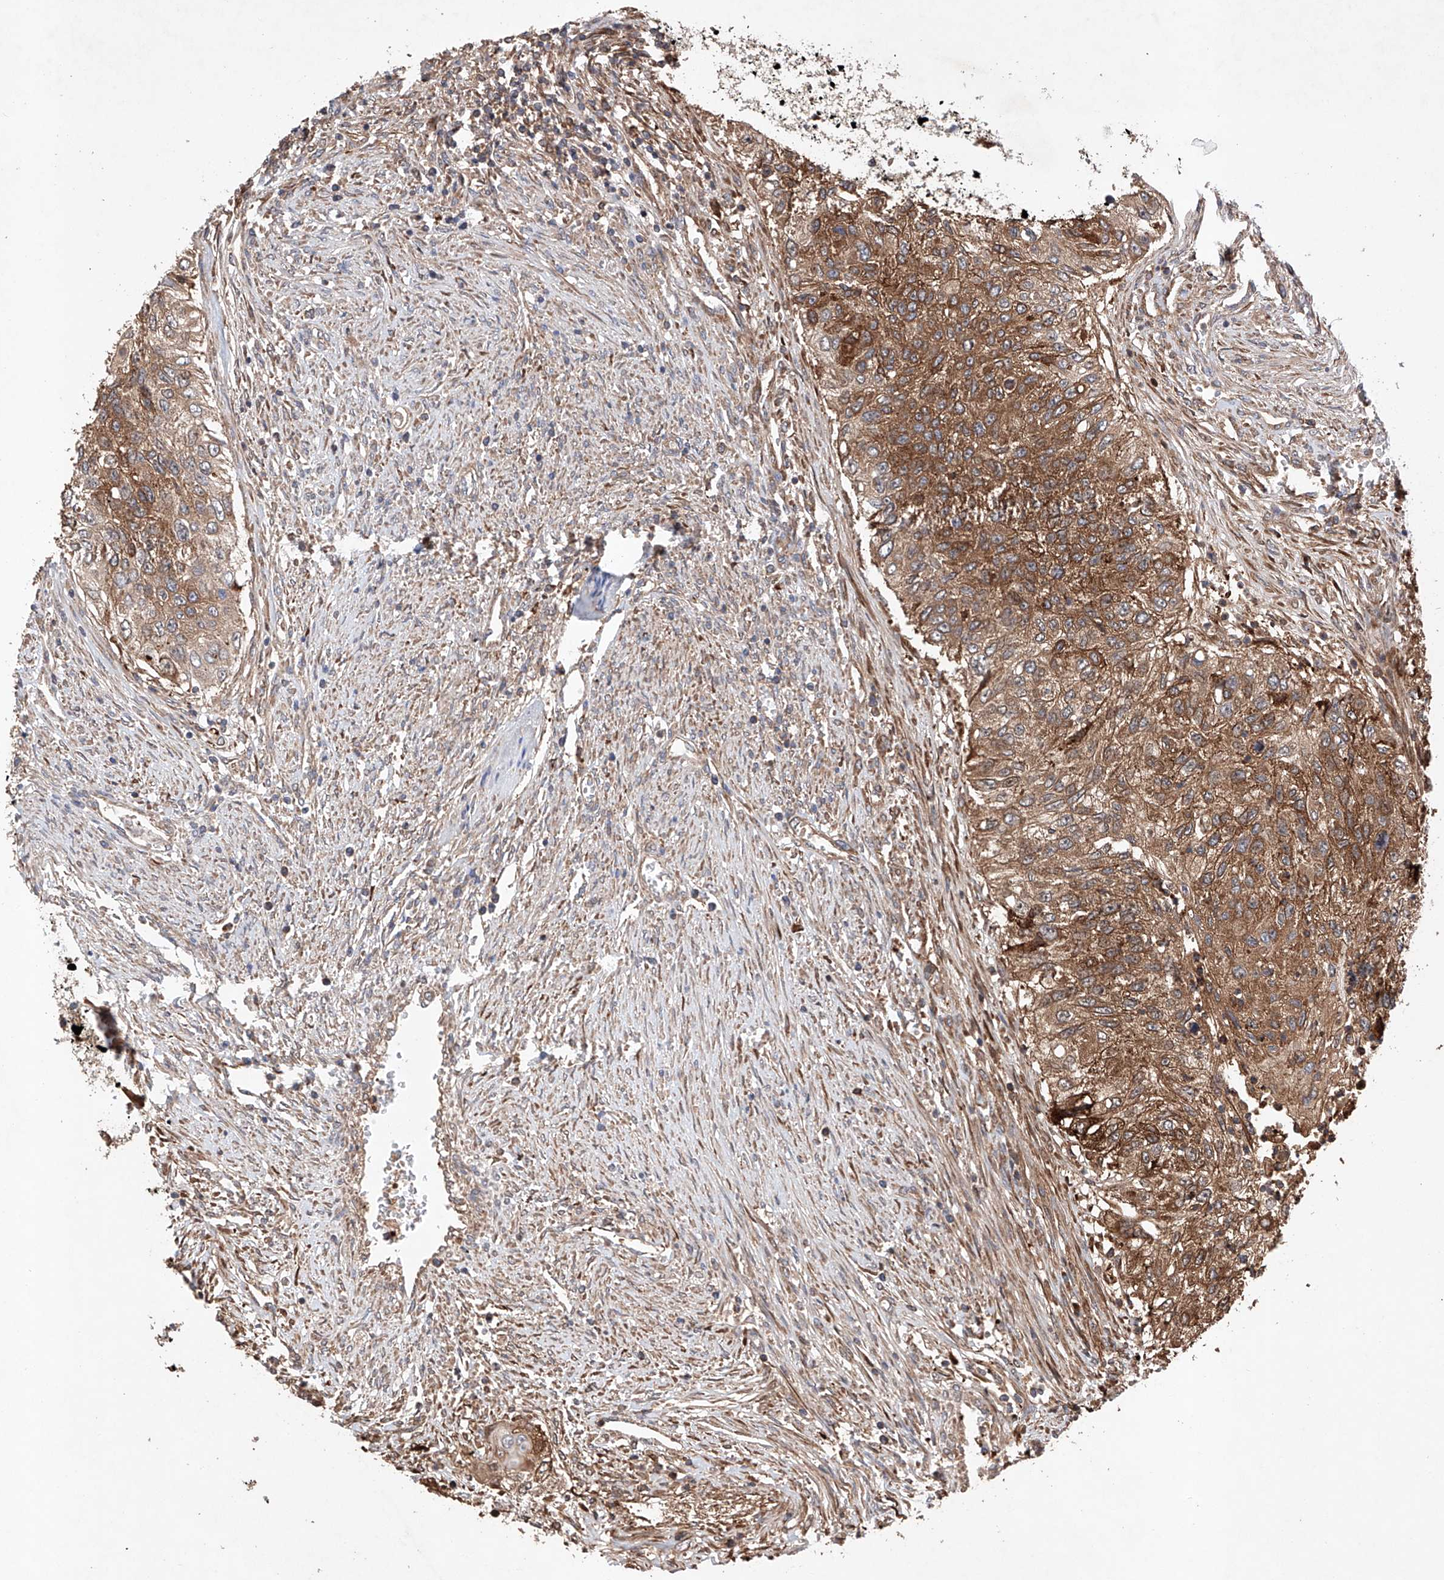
{"staining": {"intensity": "strong", "quantity": ">75%", "location": "cytoplasmic/membranous"}, "tissue": "urothelial cancer", "cell_type": "Tumor cells", "image_type": "cancer", "snomed": [{"axis": "morphology", "description": "Urothelial carcinoma, High grade"}, {"axis": "topography", "description": "Urinary bladder"}], "caption": "Urothelial cancer tissue displays strong cytoplasmic/membranous positivity in approximately >75% of tumor cells, visualized by immunohistochemistry. (Brightfield microscopy of DAB IHC at high magnification).", "gene": "TIMM23", "patient": {"sex": "female", "age": 60}}